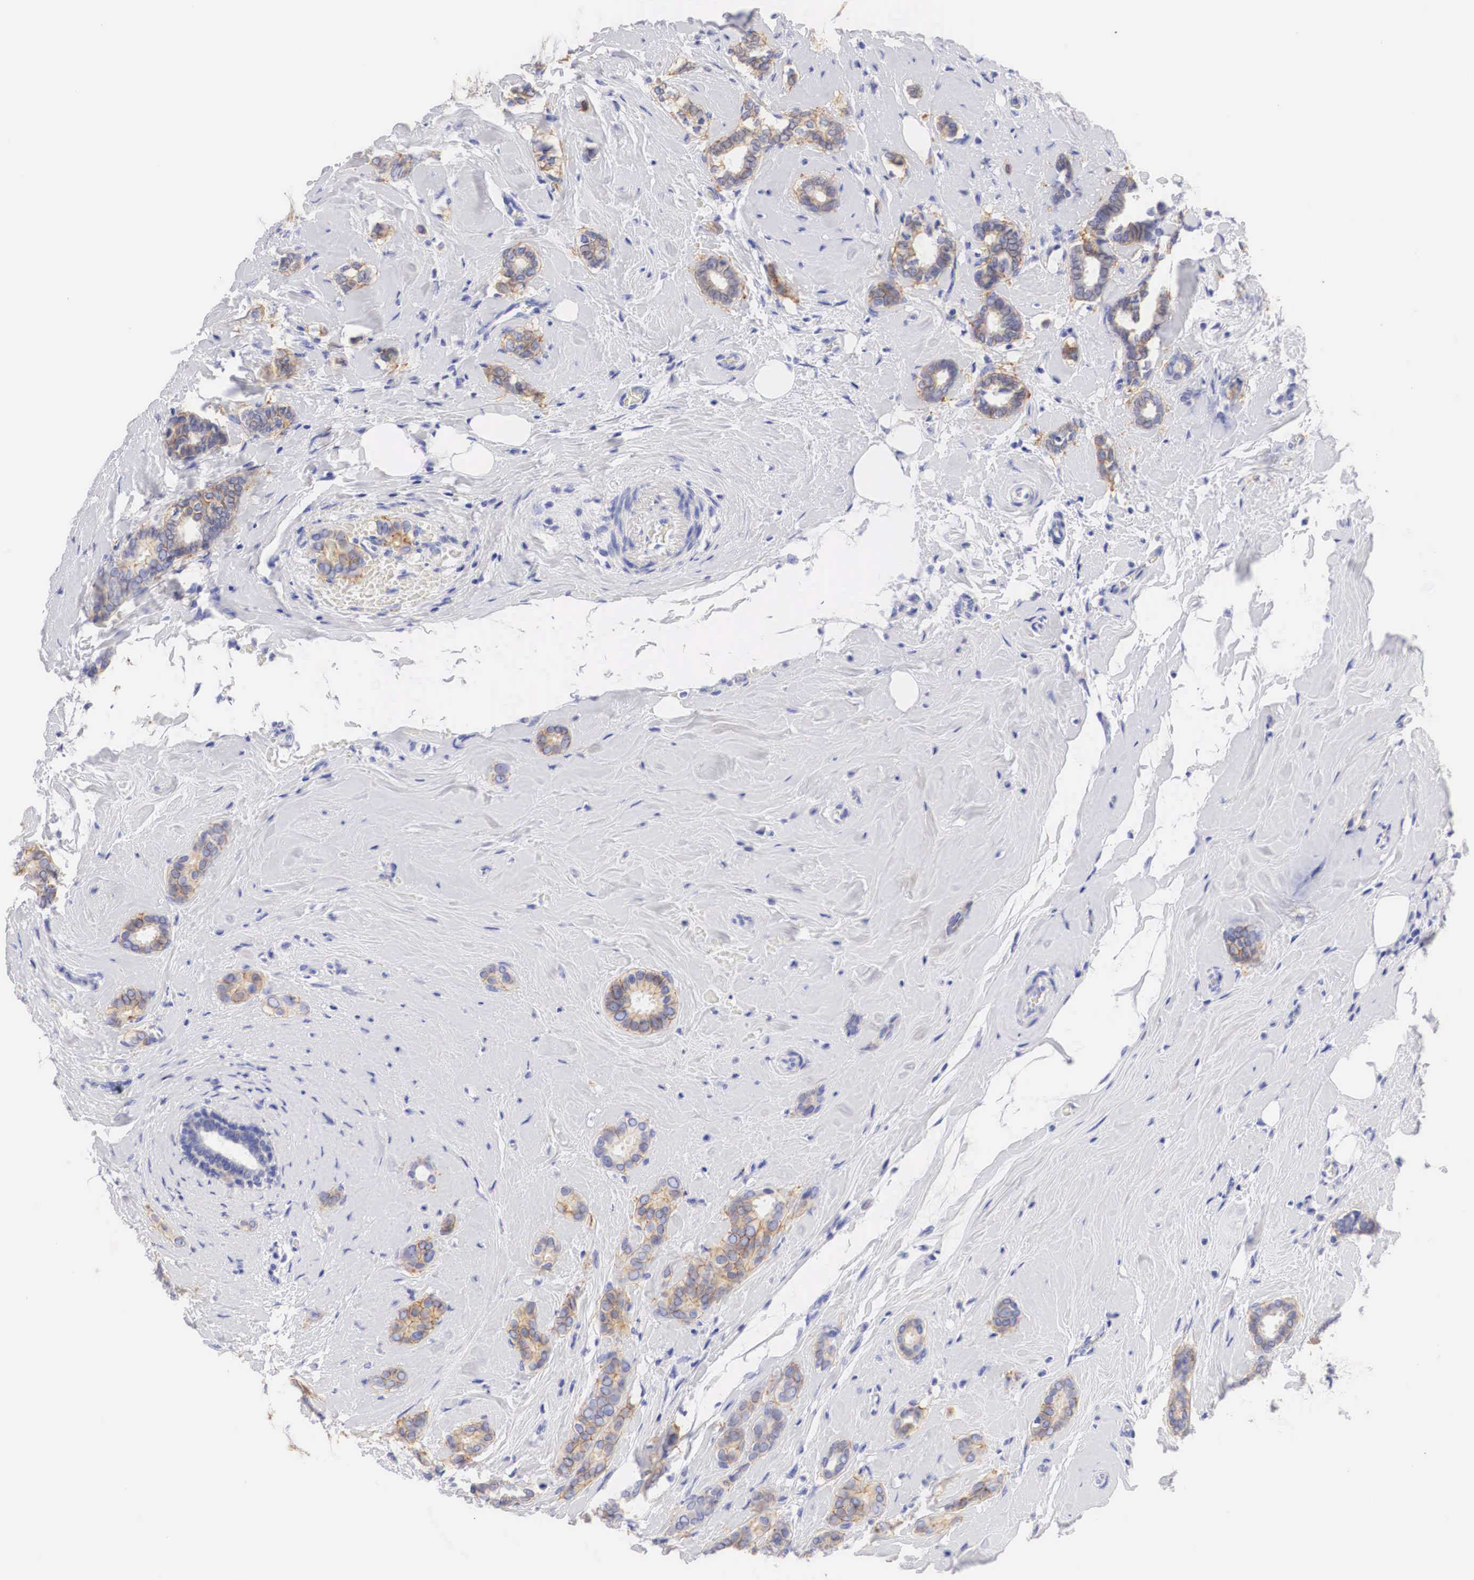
{"staining": {"intensity": "moderate", "quantity": "25%-75%", "location": "cytoplasmic/membranous"}, "tissue": "breast cancer", "cell_type": "Tumor cells", "image_type": "cancer", "snomed": [{"axis": "morphology", "description": "Duct carcinoma"}, {"axis": "topography", "description": "Breast"}], "caption": "High-power microscopy captured an immunohistochemistry (IHC) image of breast cancer, revealing moderate cytoplasmic/membranous expression in approximately 25%-75% of tumor cells.", "gene": "ERBB2", "patient": {"sex": "female", "age": 50}}